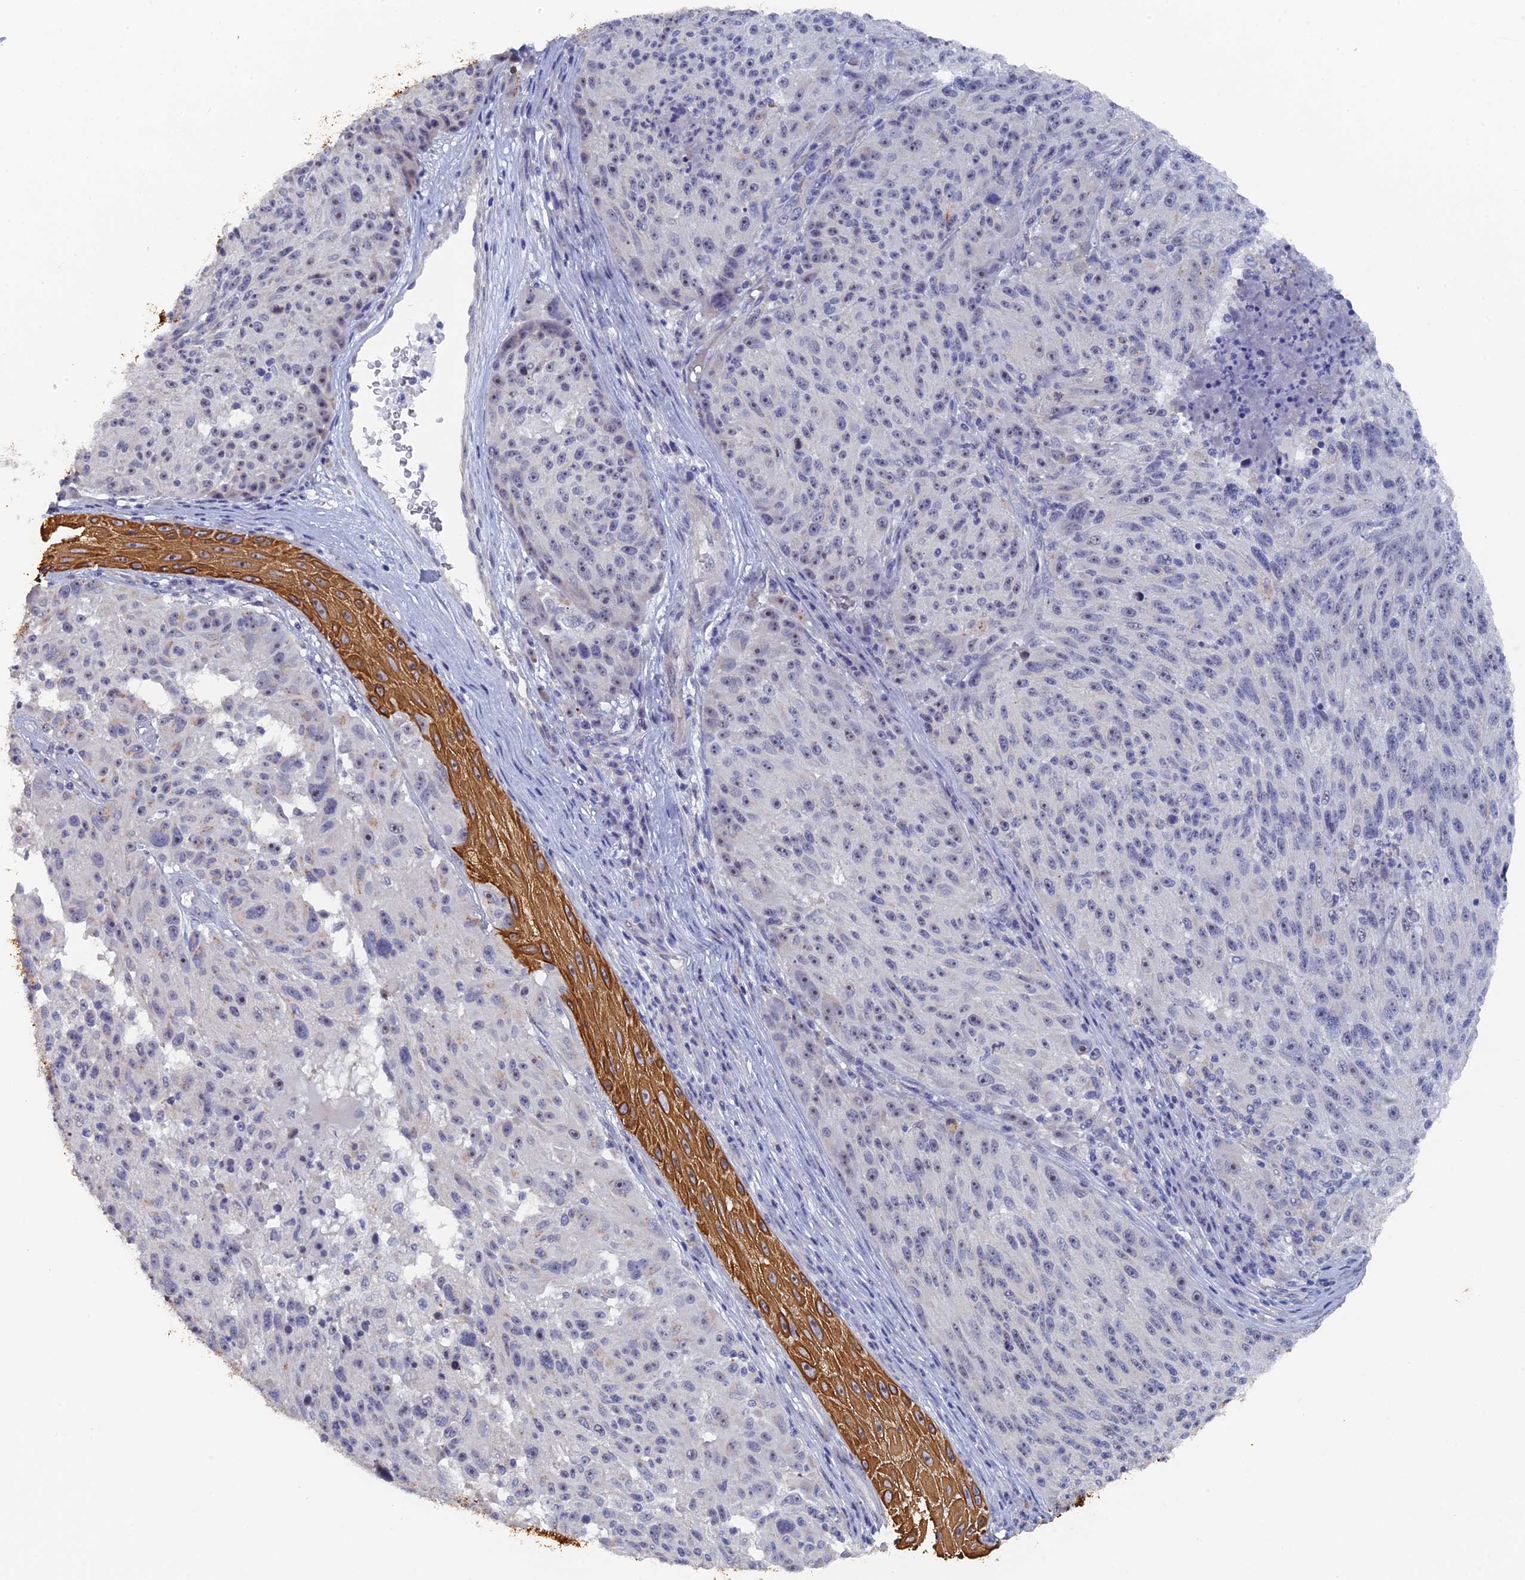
{"staining": {"intensity": "negative", "quantity": "none", "location": "none"}, "tissue": "melanoma", "cell_type": "Tumor cells", "image_type": "cancer", "snomed": [{"axis": "morphology", "description": "Malignant melanoma, NOS"}, {"axis": "topography", "description": "Skin"}], "caption": "High magnification brightfield microscopy of malignant melanoma stained with DAB (brown) and counterstained with hematoxylin (blue): tumor cells show no significant positivity. (DAB immunohistochemistry visualized using brightfield microscopy, high magnification).", "gene": "SRFBP1", "patient": {"sex": "male", "age": 53}}